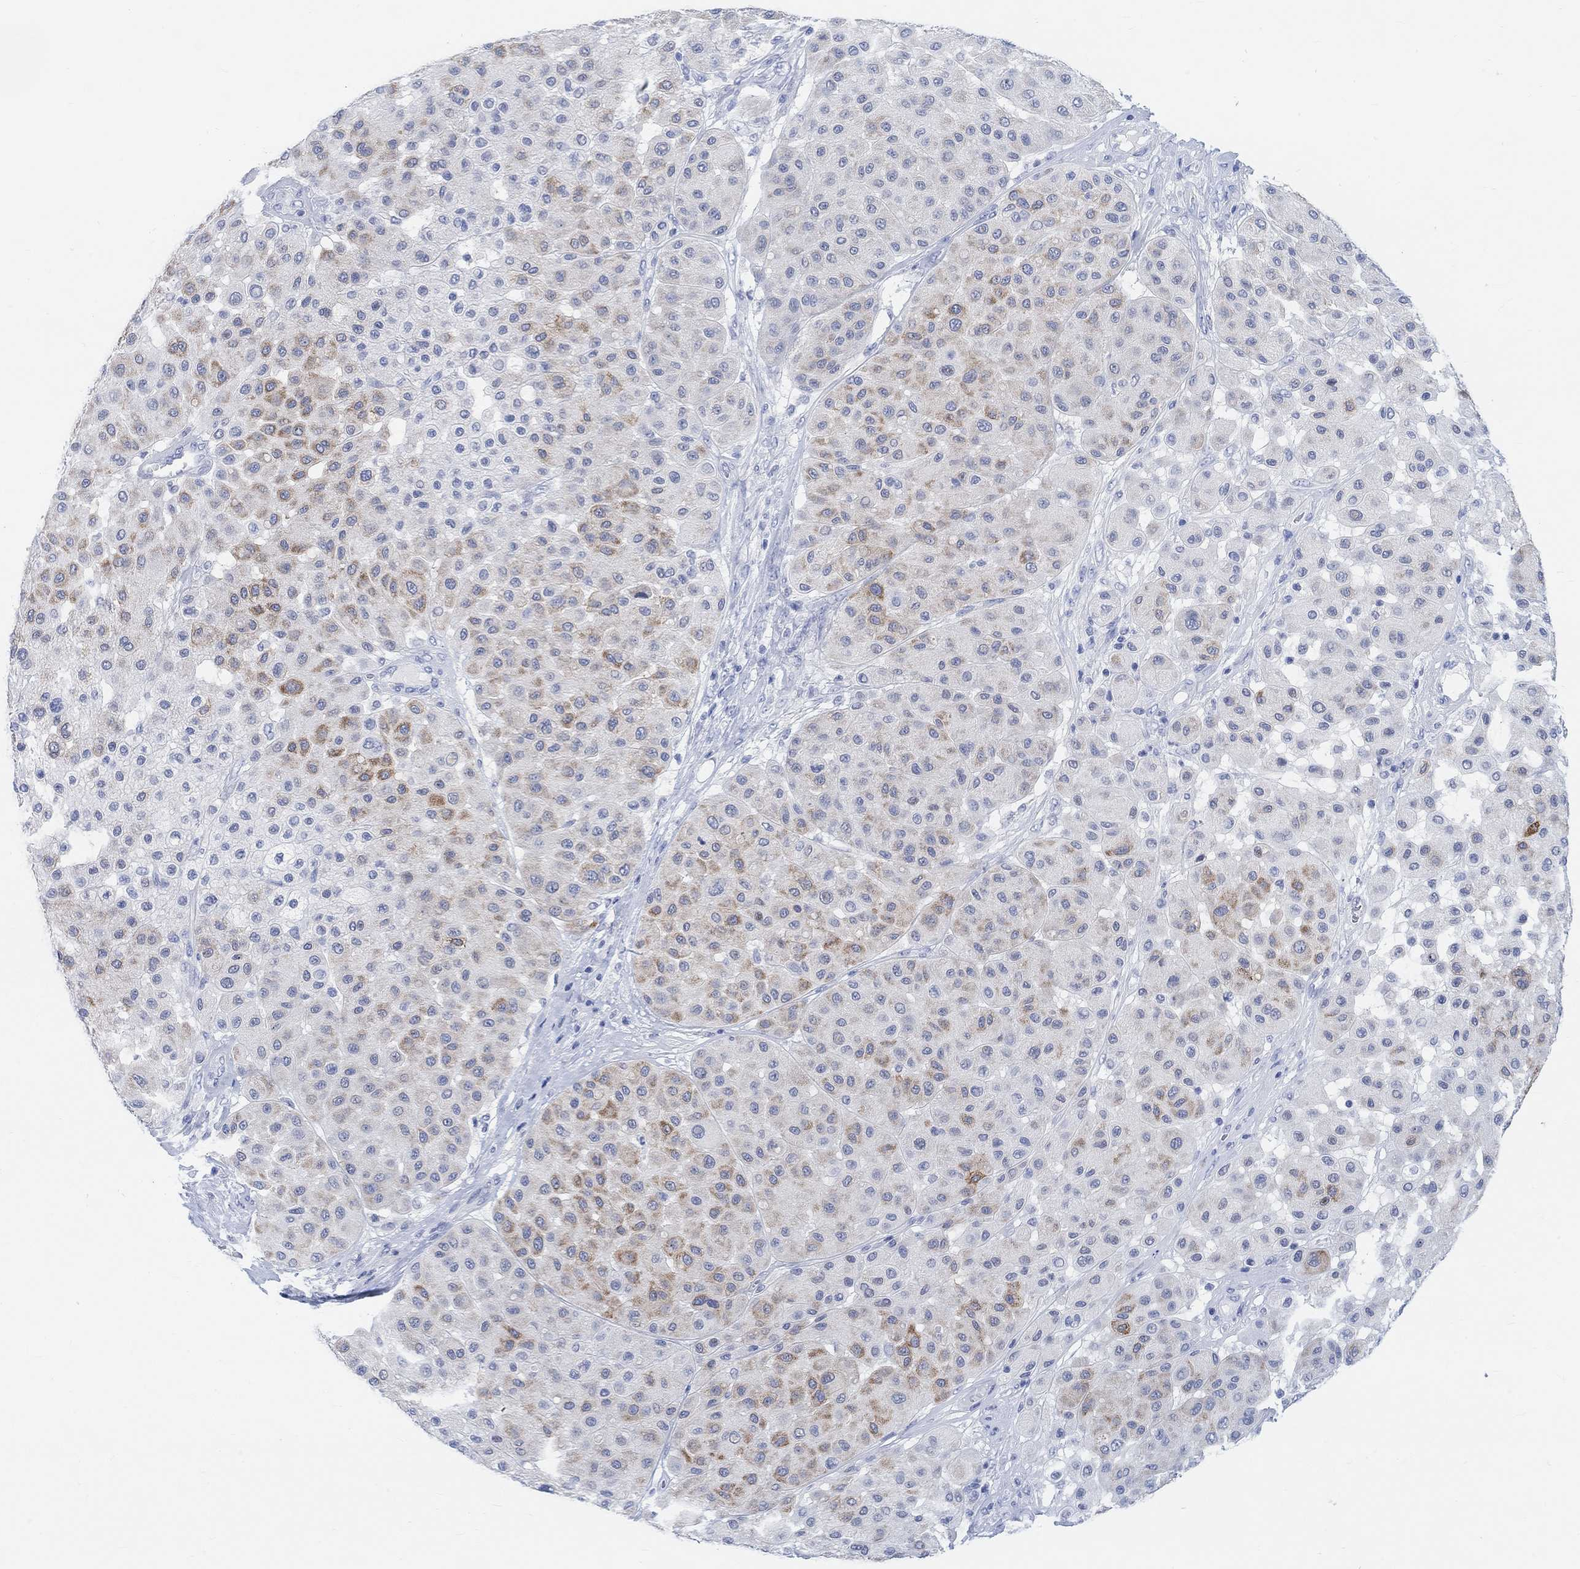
{"staining": {"intensity": "moderate", "quantity": "<25%", "location": "cytoplasmic/membranous"}, "tissue": "melanoma", "cell_type": "Tumor cells", "image_type": "cancer", "snomed": [{"axis": "morphology", "description": "Malignant melanoma, Metastatic site"}, {"axis": "topography", "description": "Smooth muscle"}], "caption": "Melanoma tissue shows moderate cytoplasmic/membranous positivity in about <25% of tumor cells, visualized by immunohistochemistry.", "gene": "ENO4", "patient": {"sex": "male", "age": 41}}